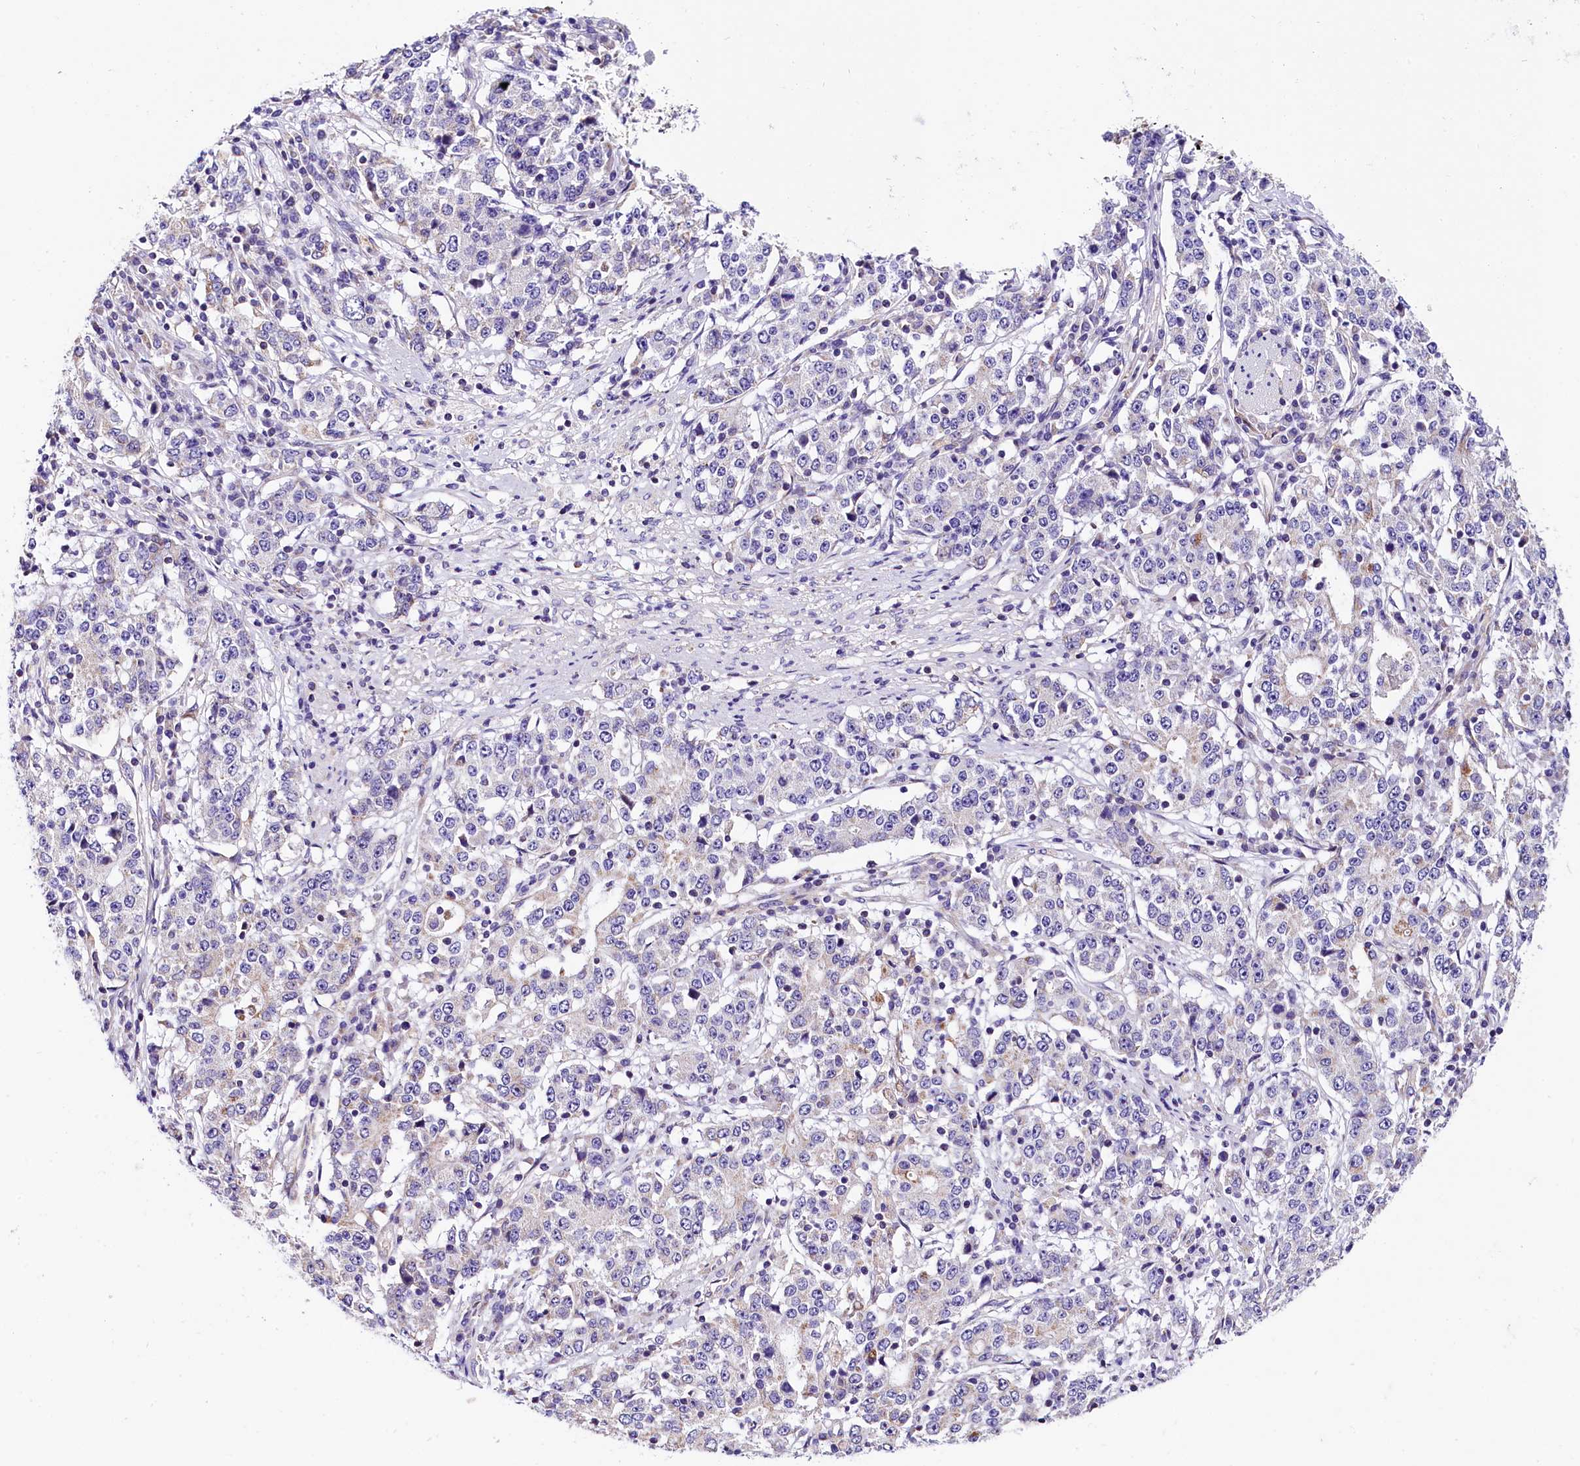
{"staining": {"intensity": "negative", "quantity": "none", "location": "none"}, "tissue": "stomach cancer", "cell_type": "Tumor cells", "image_type": "cancer", "snomed": [{"axis": "morphology", "description": "Adenocarcinoma, NOS"}, {"axis": "topography", "description": "Stomach"}], "caption": "DAB (3,3'-diaminobenzidine) immunohistochemical staining of human stomach cancer demonstrates no significant expression in tumor cells.", "gene": "ACAA2", "patient": {"sex": "male", "age": 59}}